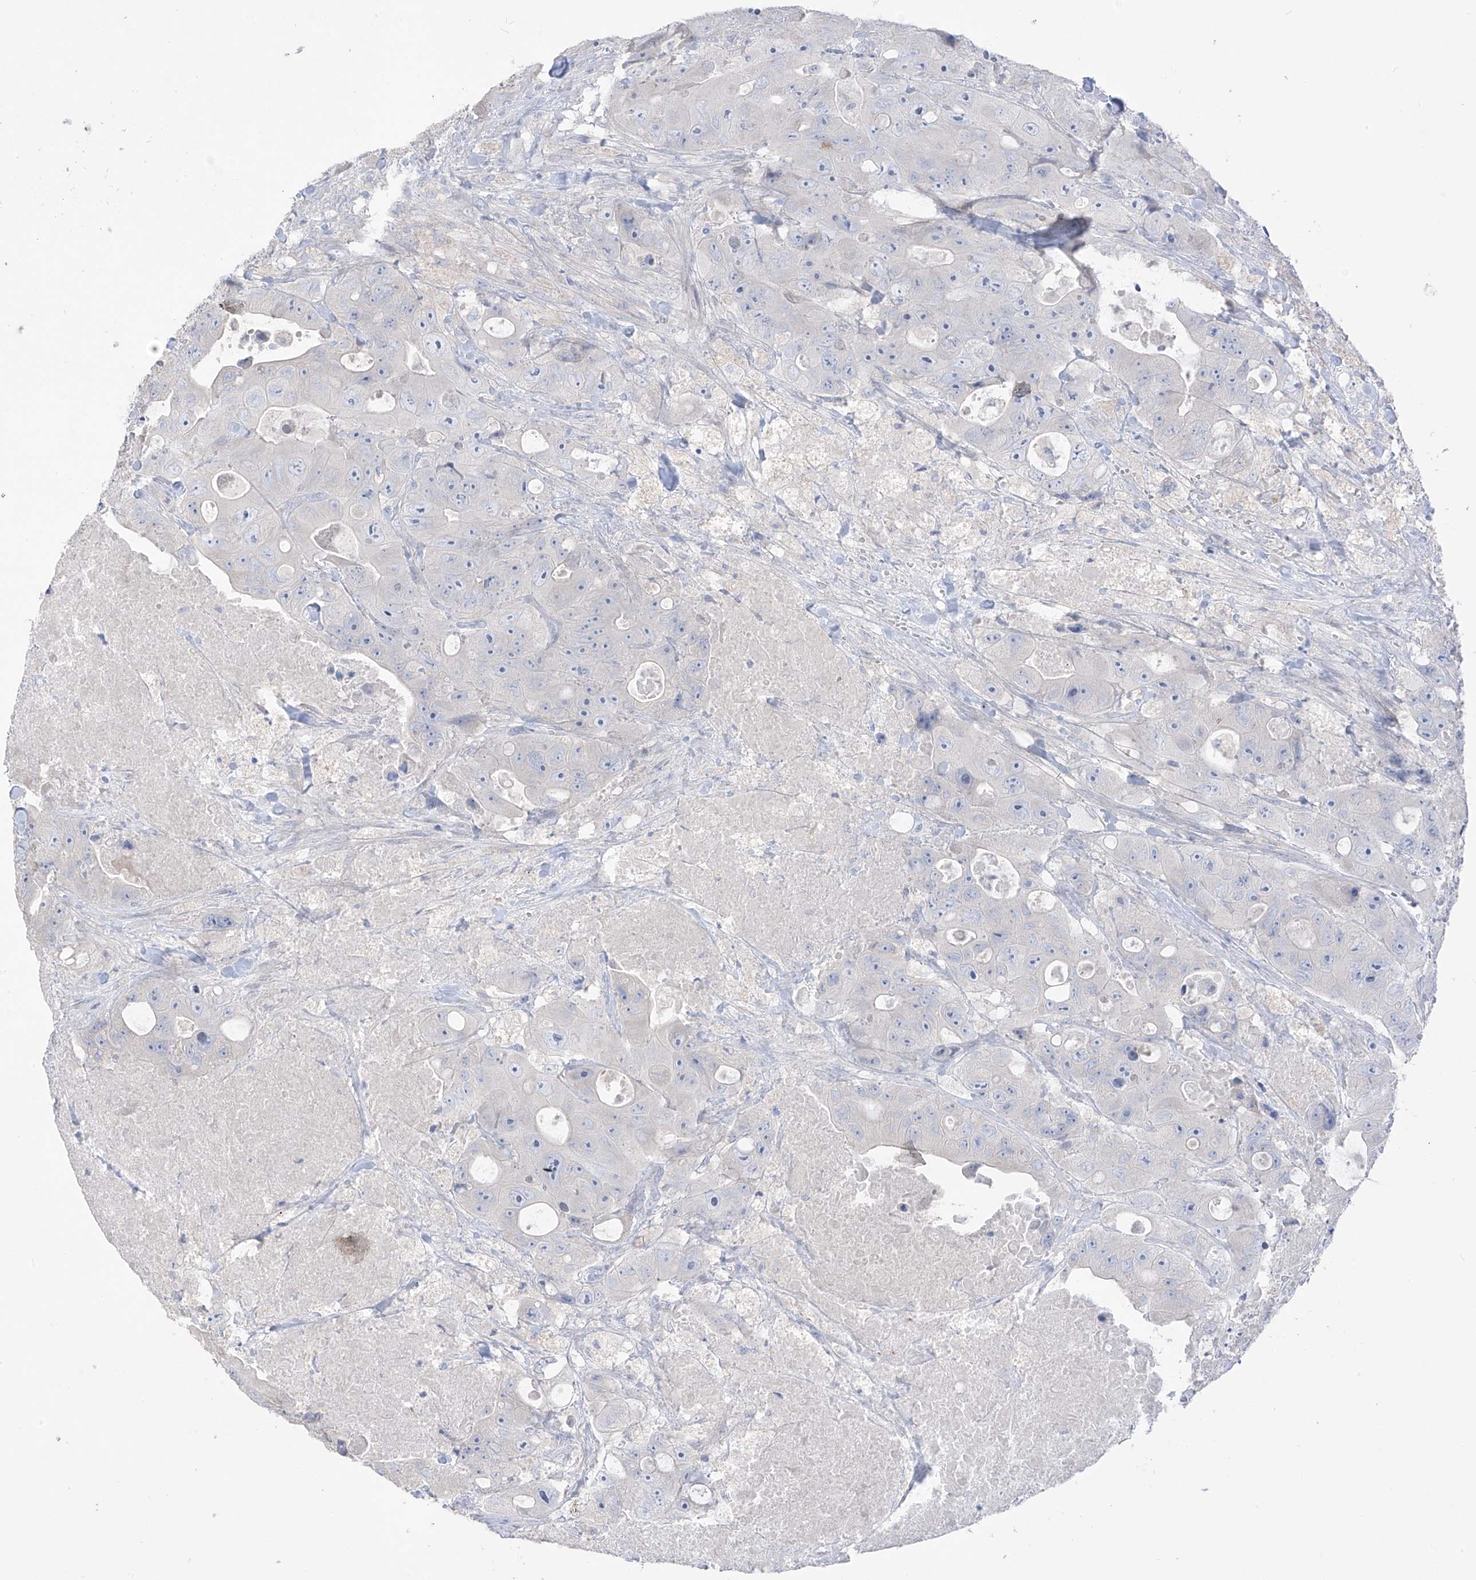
{"staining": {"intensity": "negative", "quantity": "none", "location": "none"}, "tissue": "colorectal cancer", "cell_type": "Tumor cells", "image_type": "cancer", "snomed": [{"axis": "morphology", "description": "Adenocarcinoma, NOS"}, {"axis": "topography", "description": "Colon"}], "caption": "Protein analysis of colorectal adenocarcinoma displays no significant staining in tumor cells. (DAB immunohistochemistry visualized using brightfield microscopy, high magnification).", "gene": "ASPRV1", "patient": {"sex": "female", "age": 46}}